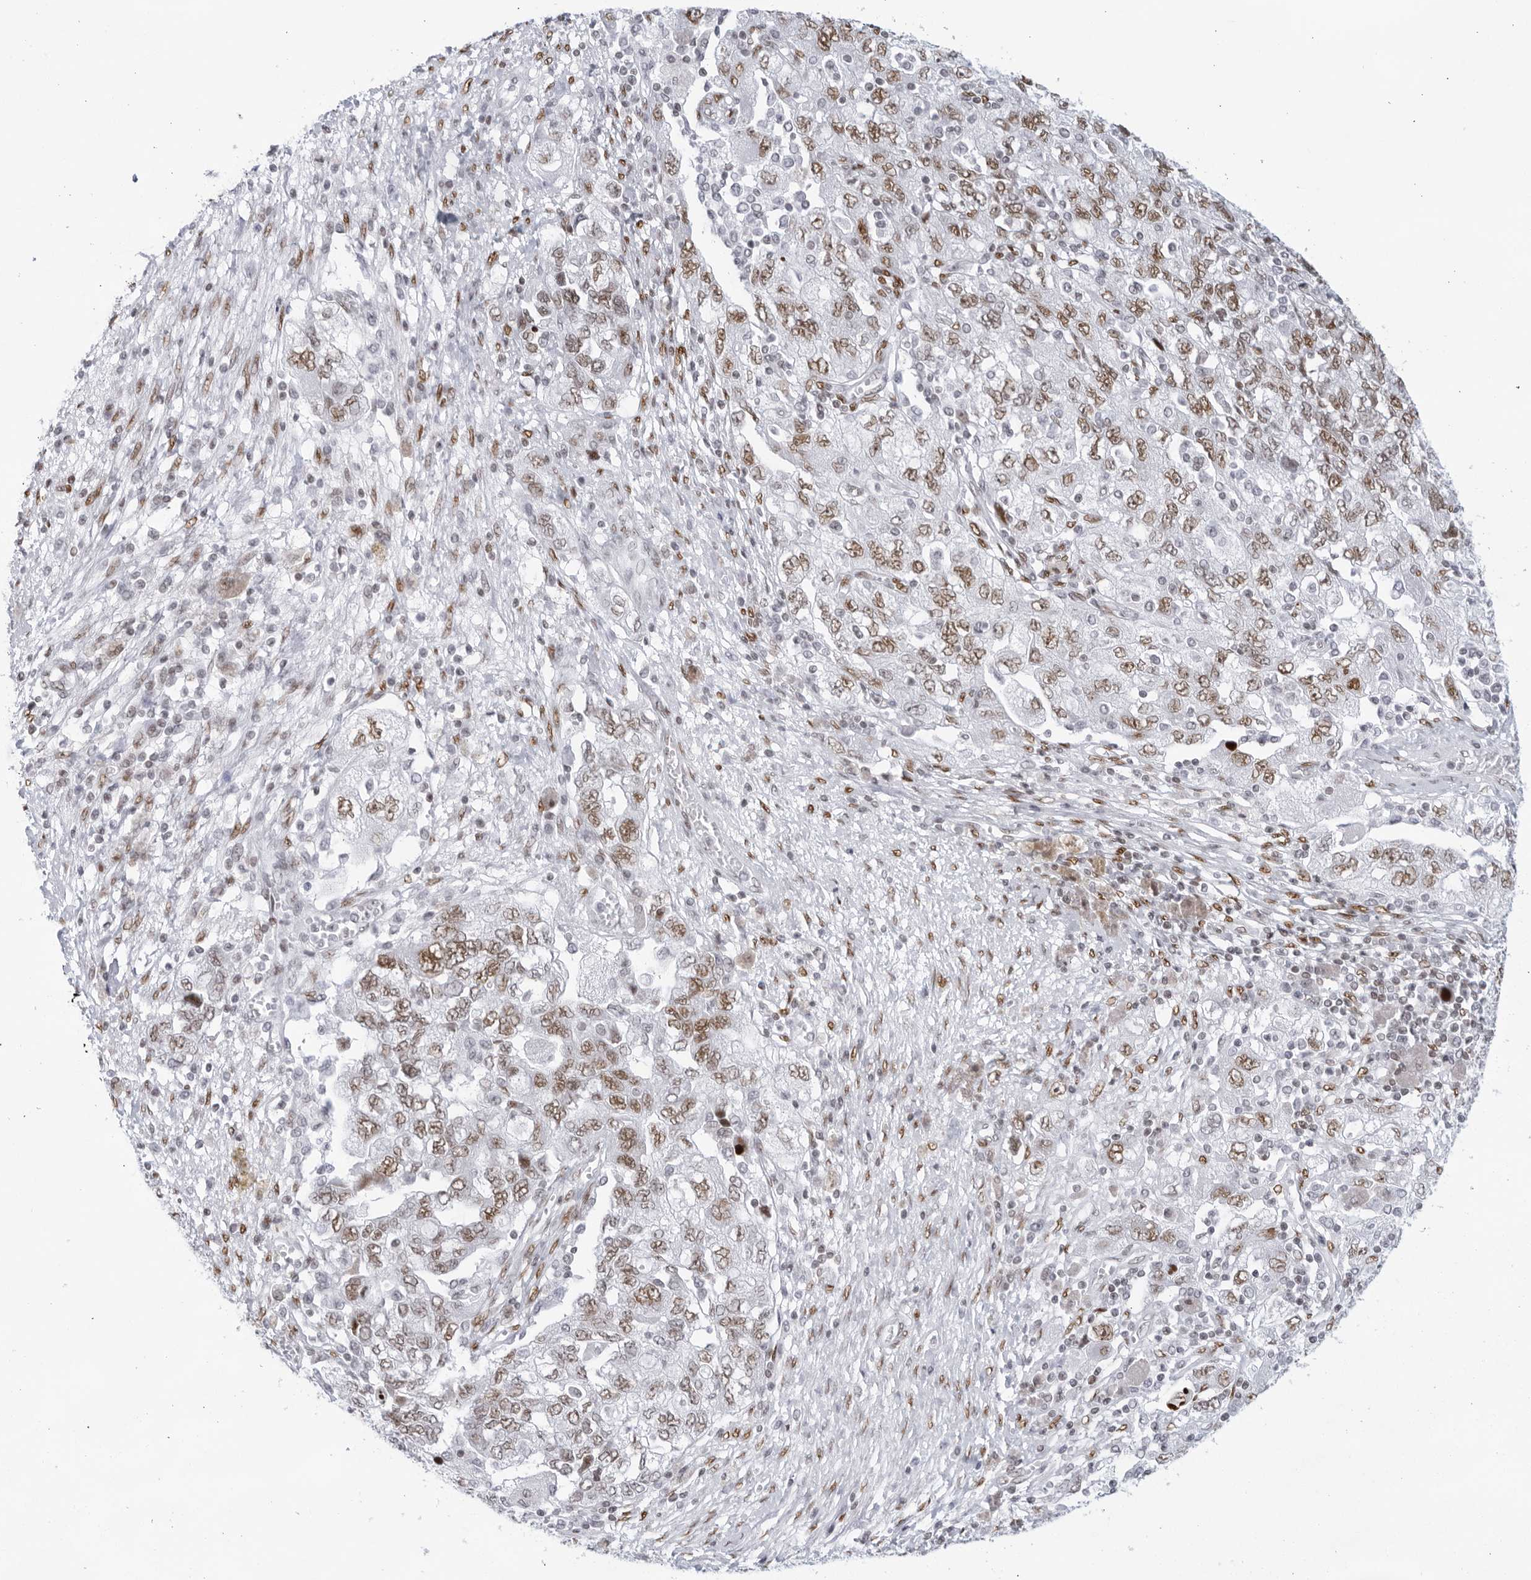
{"staining": {"intensity": "moderate", "quantity": ">75%", "location": "nuclear"}, "tissue": "ovarian cancer", "cell_type": "Tumor cells", "image_type": "cancer", "snomed": [{"axis": "morphology", "description": "Carcinoma, NOS"}, {"axis": "morphology", "description": "Cystadenocarcinoma, serous, NOS"}, {"axis": "topography", "description": "Ovary"}], "caption": "Human serous cystadenocarcinoma (ovarian) stained with a brown dye shows moderate nuclear positive positivity in approximately >75% of tumor cells.", "gene": "HP1BP3", "patient": {"sex": "female", "age": 69}}